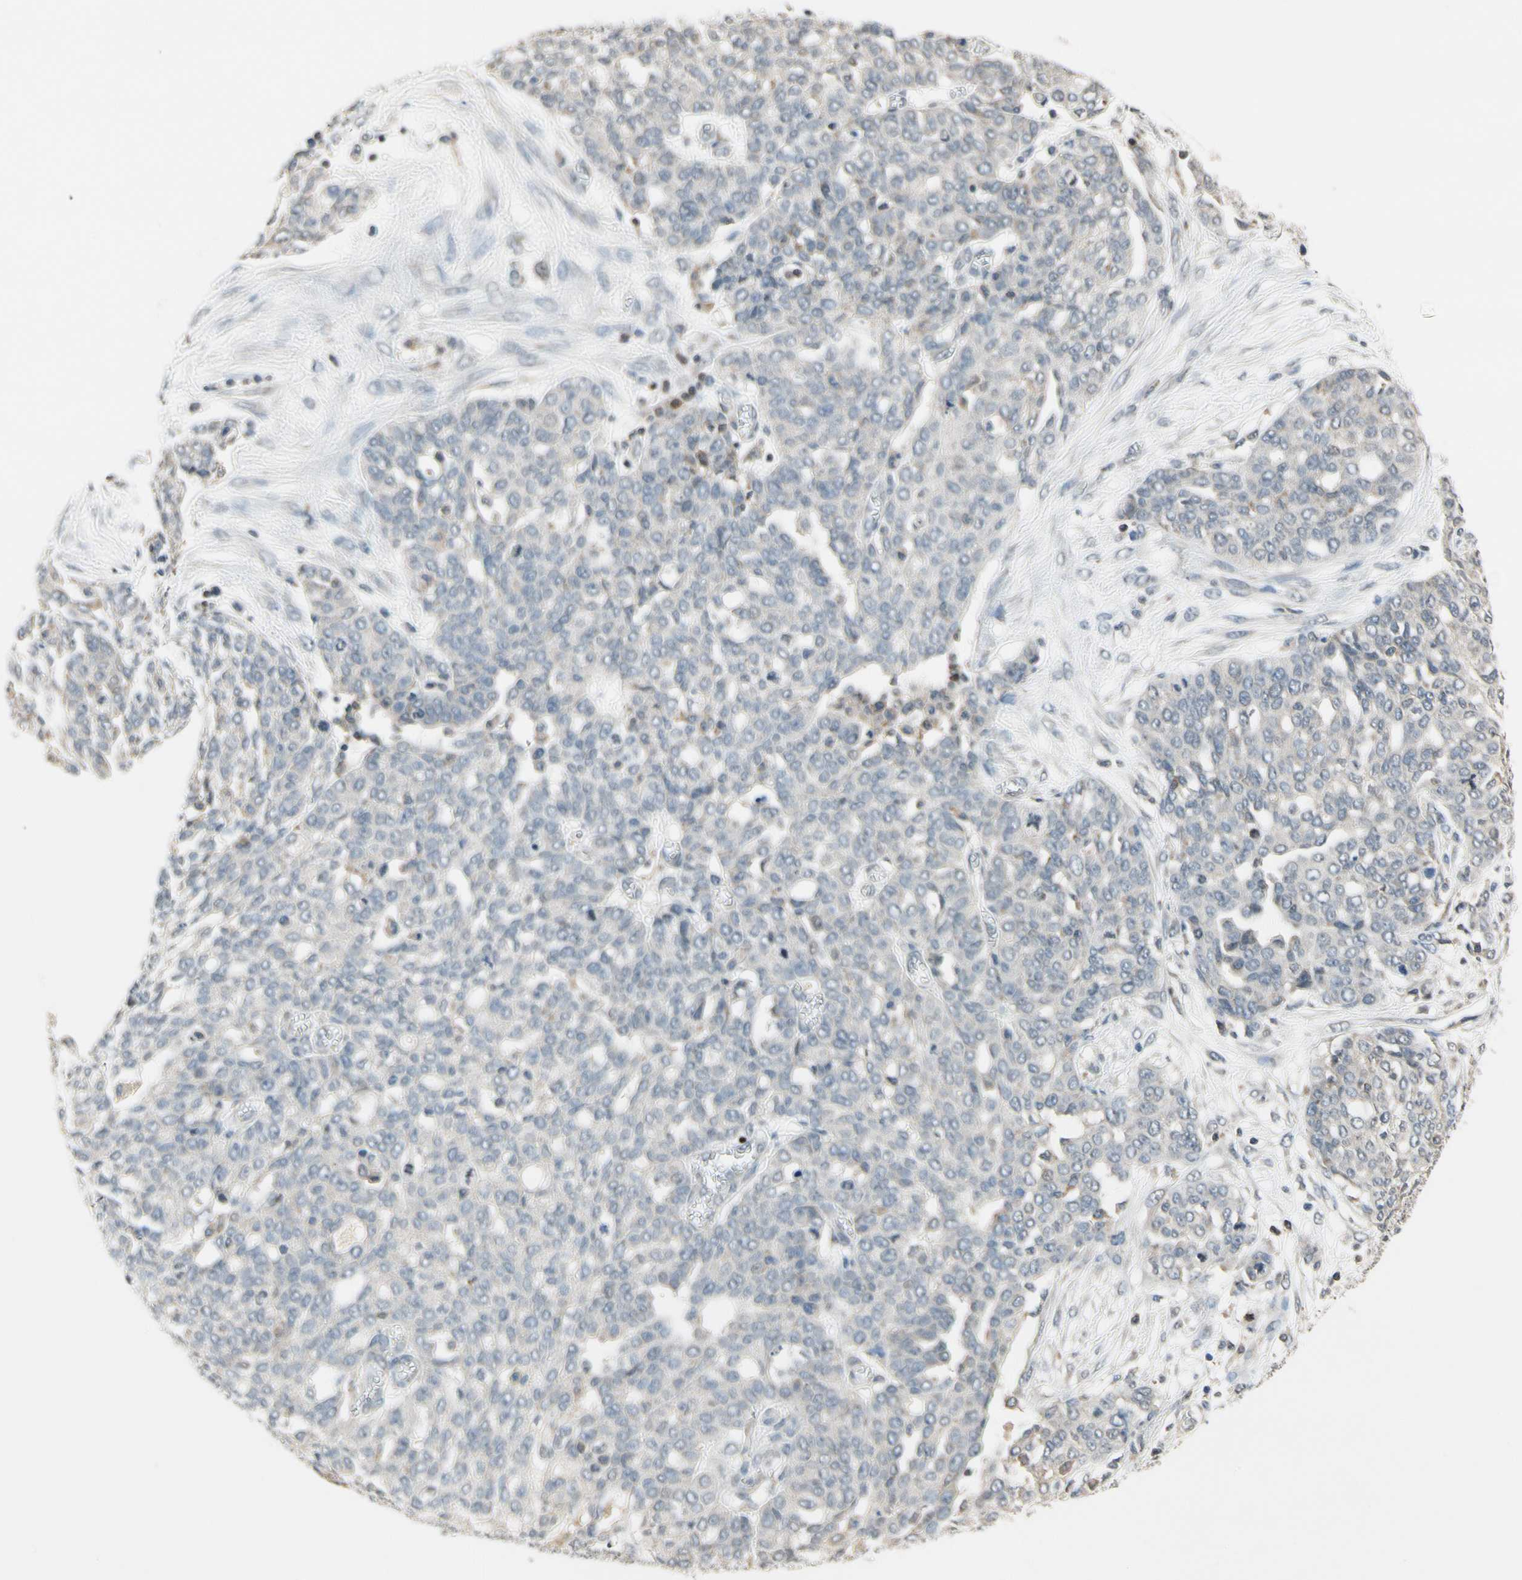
{"staining": {"intensity": "negative", "quantity": "none", "location": "none"}, "tissue": "ovarian cancer", "cell_type": "Tumor cells", "image_type": "cancer", "snomed": [{"axis": "morphology", "description": "Cystadenocarcinoma, serous, NOS"}, {"axis": "topography", "description": "Soft tissue"}, {"axis": "topography", "description": "Ovary"}], "caption": "An IHC image of ovarian serous cystadenocarcinoma is shown. There is no staining in tumor cells of ovarian serous cystadenocarcinoma.", "gene": "NFATC2", "patient": {"sex": "female", "age": 57}}